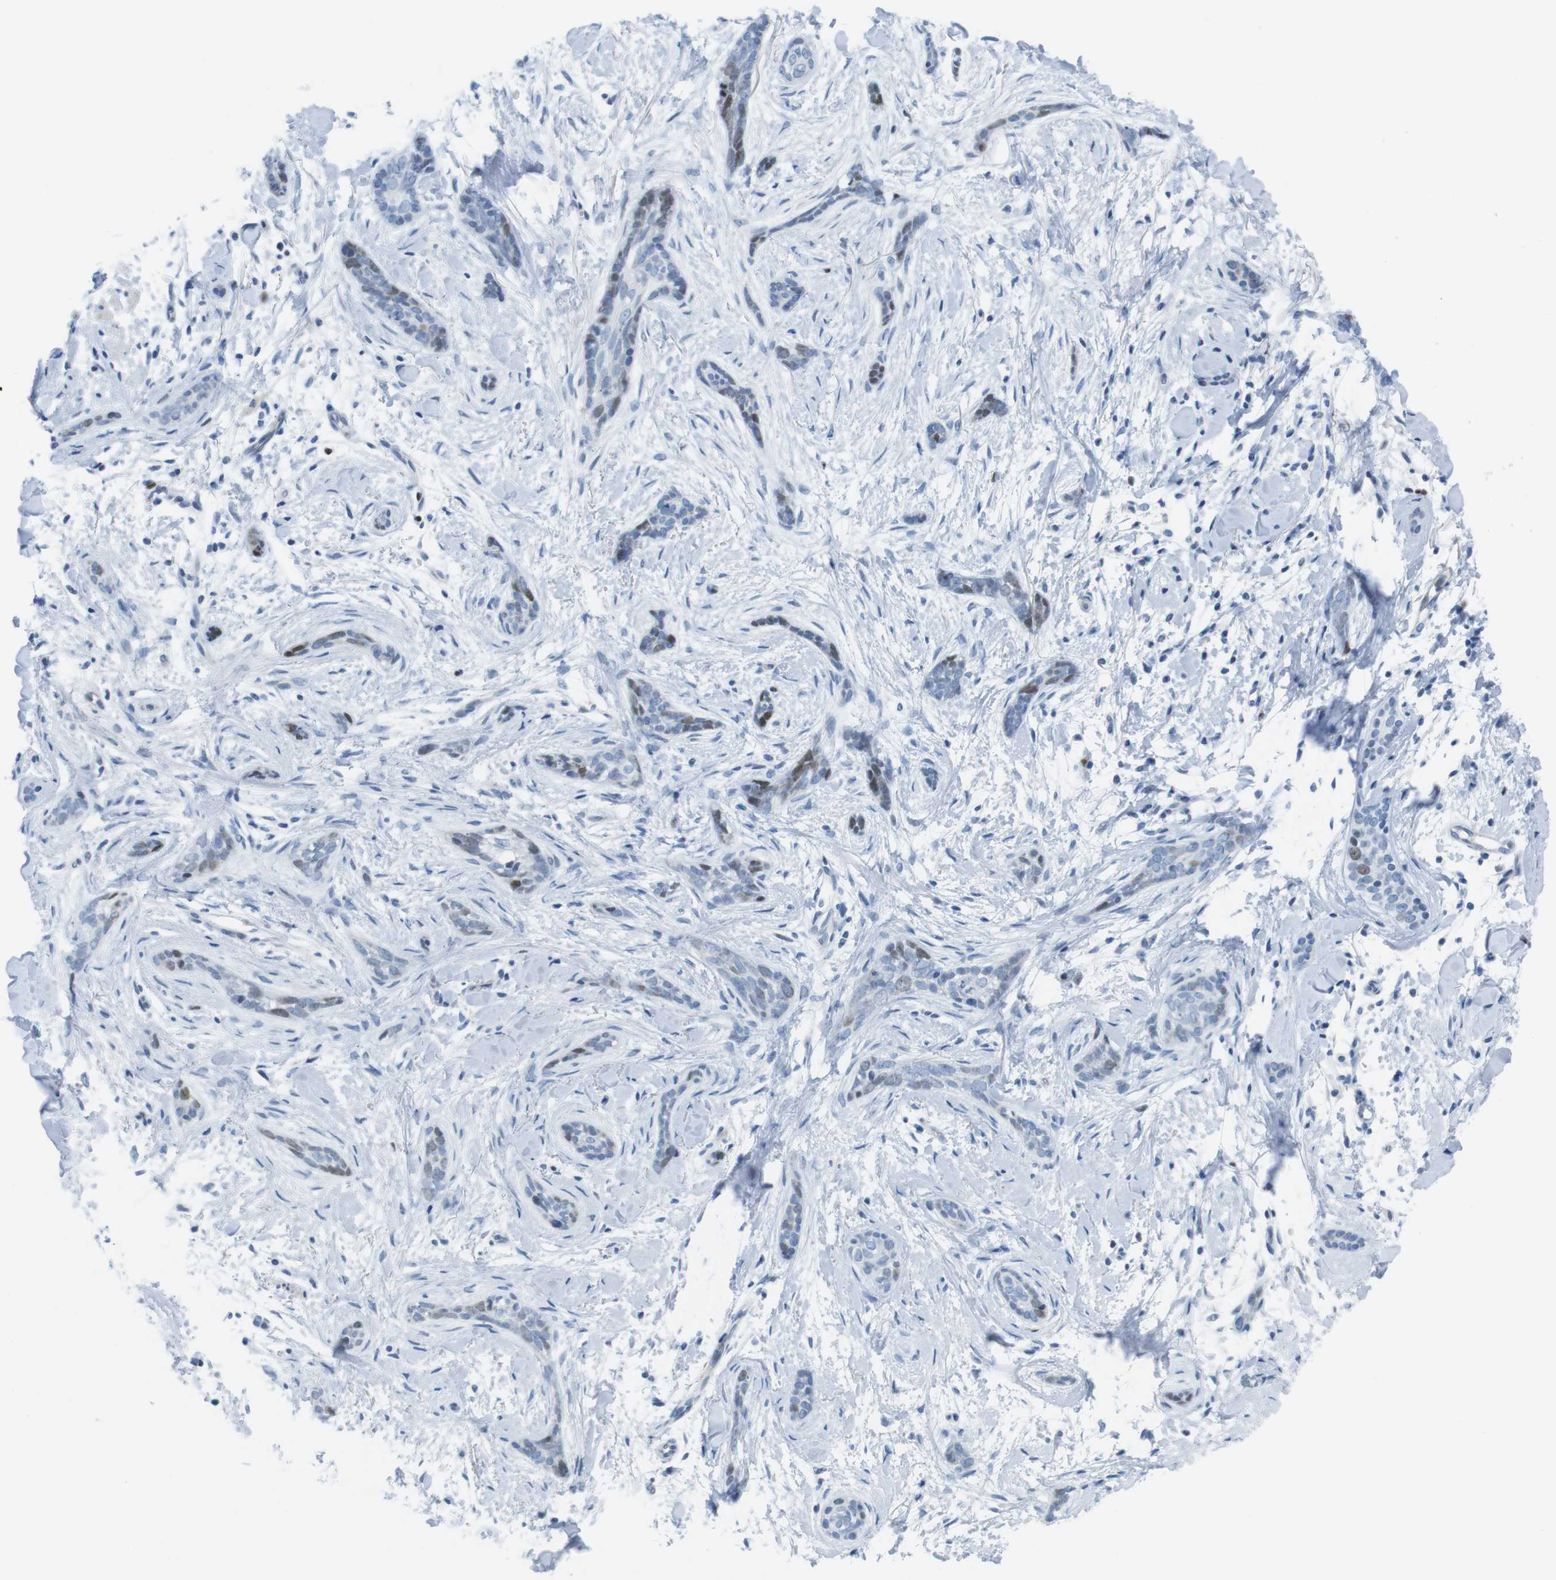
{"staining": {"intensity": "weak", "quantity": "<25%", "location": "nuclear"}, "tissue": "skin cancer", "cell_type": "Tumor cells", "image_type": "cancer", "snomed": [{"axis": "morphology", "description": "Basal cell carcinoma"}, {"axis": "morphology", "description": "Adnexal tumor, benign"}, {"axis": "topography", "description": "Skin"}], "caption": "Protein analysis of benign adnexal tumor (skin) reveals no significant staining in tumor cells.", "gene": "CHAF1A", "patient": {"sex": "female", "age": 42}}